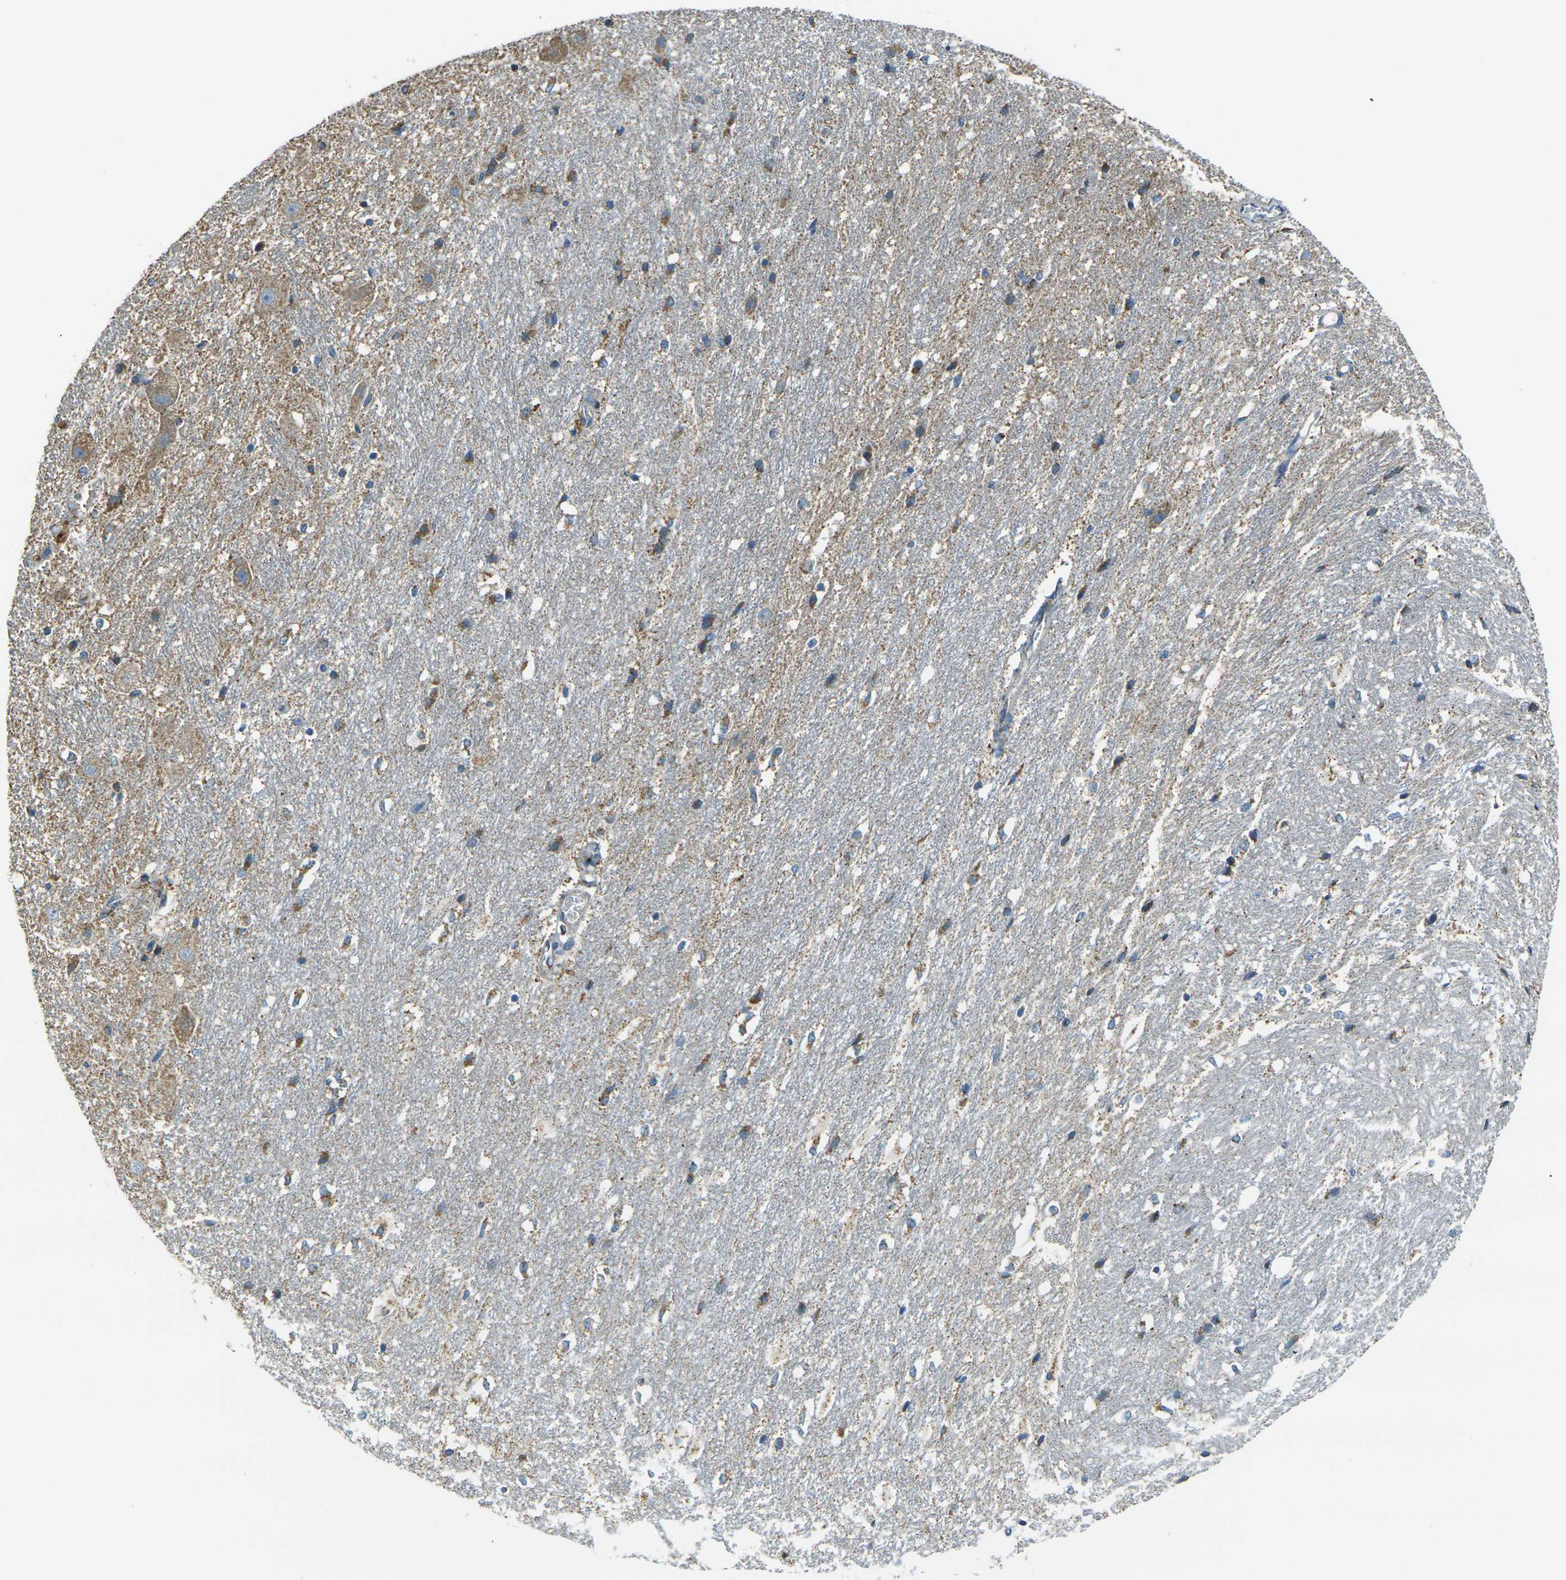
{"staining": {"intensity": "moderate", "quantity": "25%-75%", "location": "cytoplasmic/membranous"}, "tissue": "hippocampus", "cell_type": "Glial cells", "image_type": "normal", "snomed": [{"axis": "morphology", "description": "Normal tissue, NOS"}, {"axis": "topography", "description": "Hippocampus"}], "caption": "A medium amount of moderate cytoplasmic/membranous positivity is appreciated in about 25%-75% of glial cells in unremarkable hippocampus. (DAB (3,3'-diaminobenzidine) IHC, brown staining for protein, blue staining for nuclei).", "gene": "IRF3", "patient": {"sex": "female", "age": 19}}